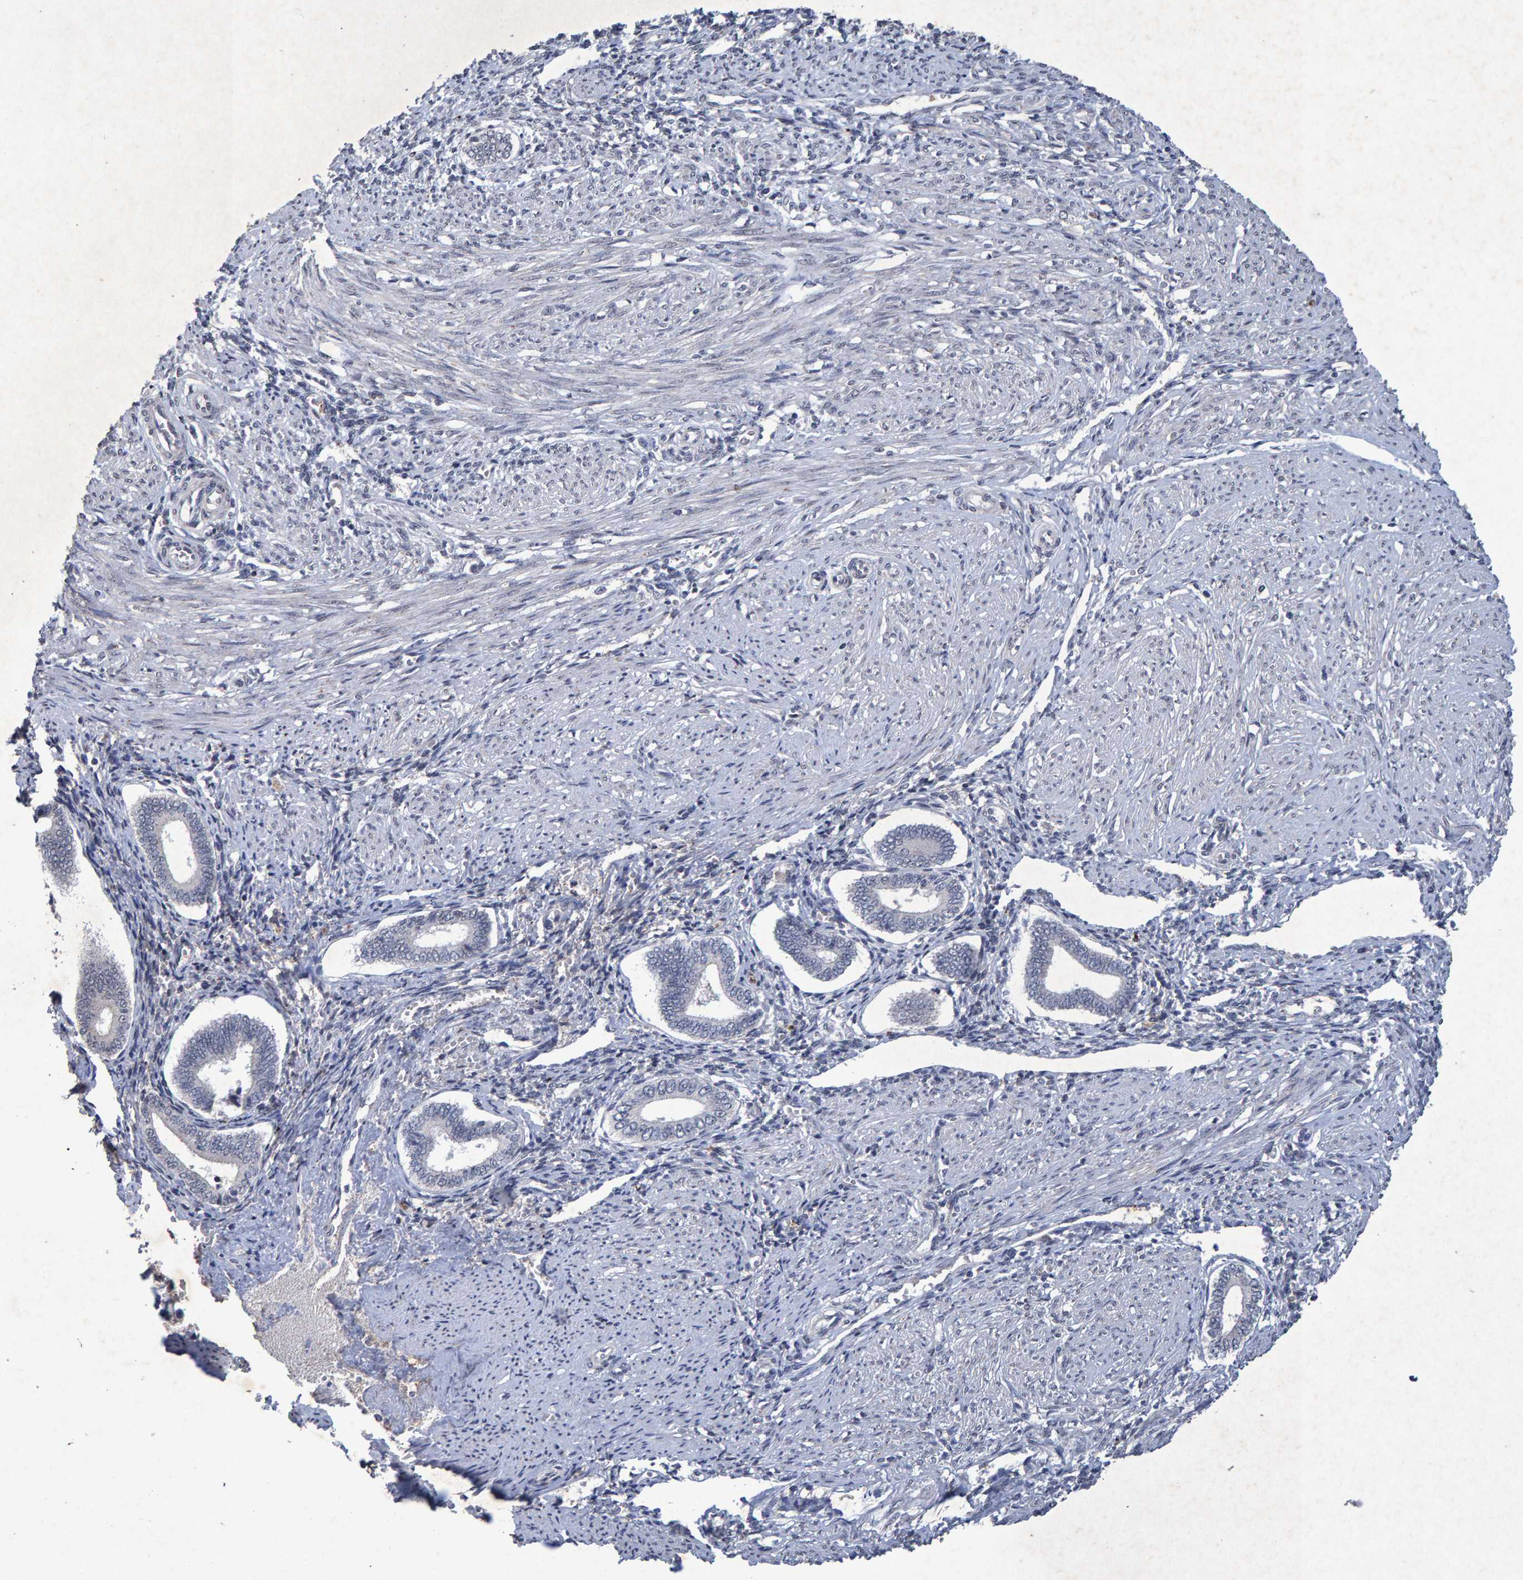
{"staining": {"intensity": "negative", "quantity": "none", "location": "none"}, "tissue": "endometrium", "cell_type": "Cells in endometrial stroma", "image_type": "normal", "snomed": [{"axis": "morphology", "description": "Normal tissue, NOS"}, {"axis": "topography", "description": "Endometrium"}], "caption": "The immunohistochemistry (IHC) photomicrograph has no significant expression in cells in endometrial stroma of endometrium. (Stains: DAB IHC with hematoxylin counter stain, Microscopy: brightfield microscopy at high magnification).", "gene": "GALC", "patient": {"sex": "female", "age": 42}}